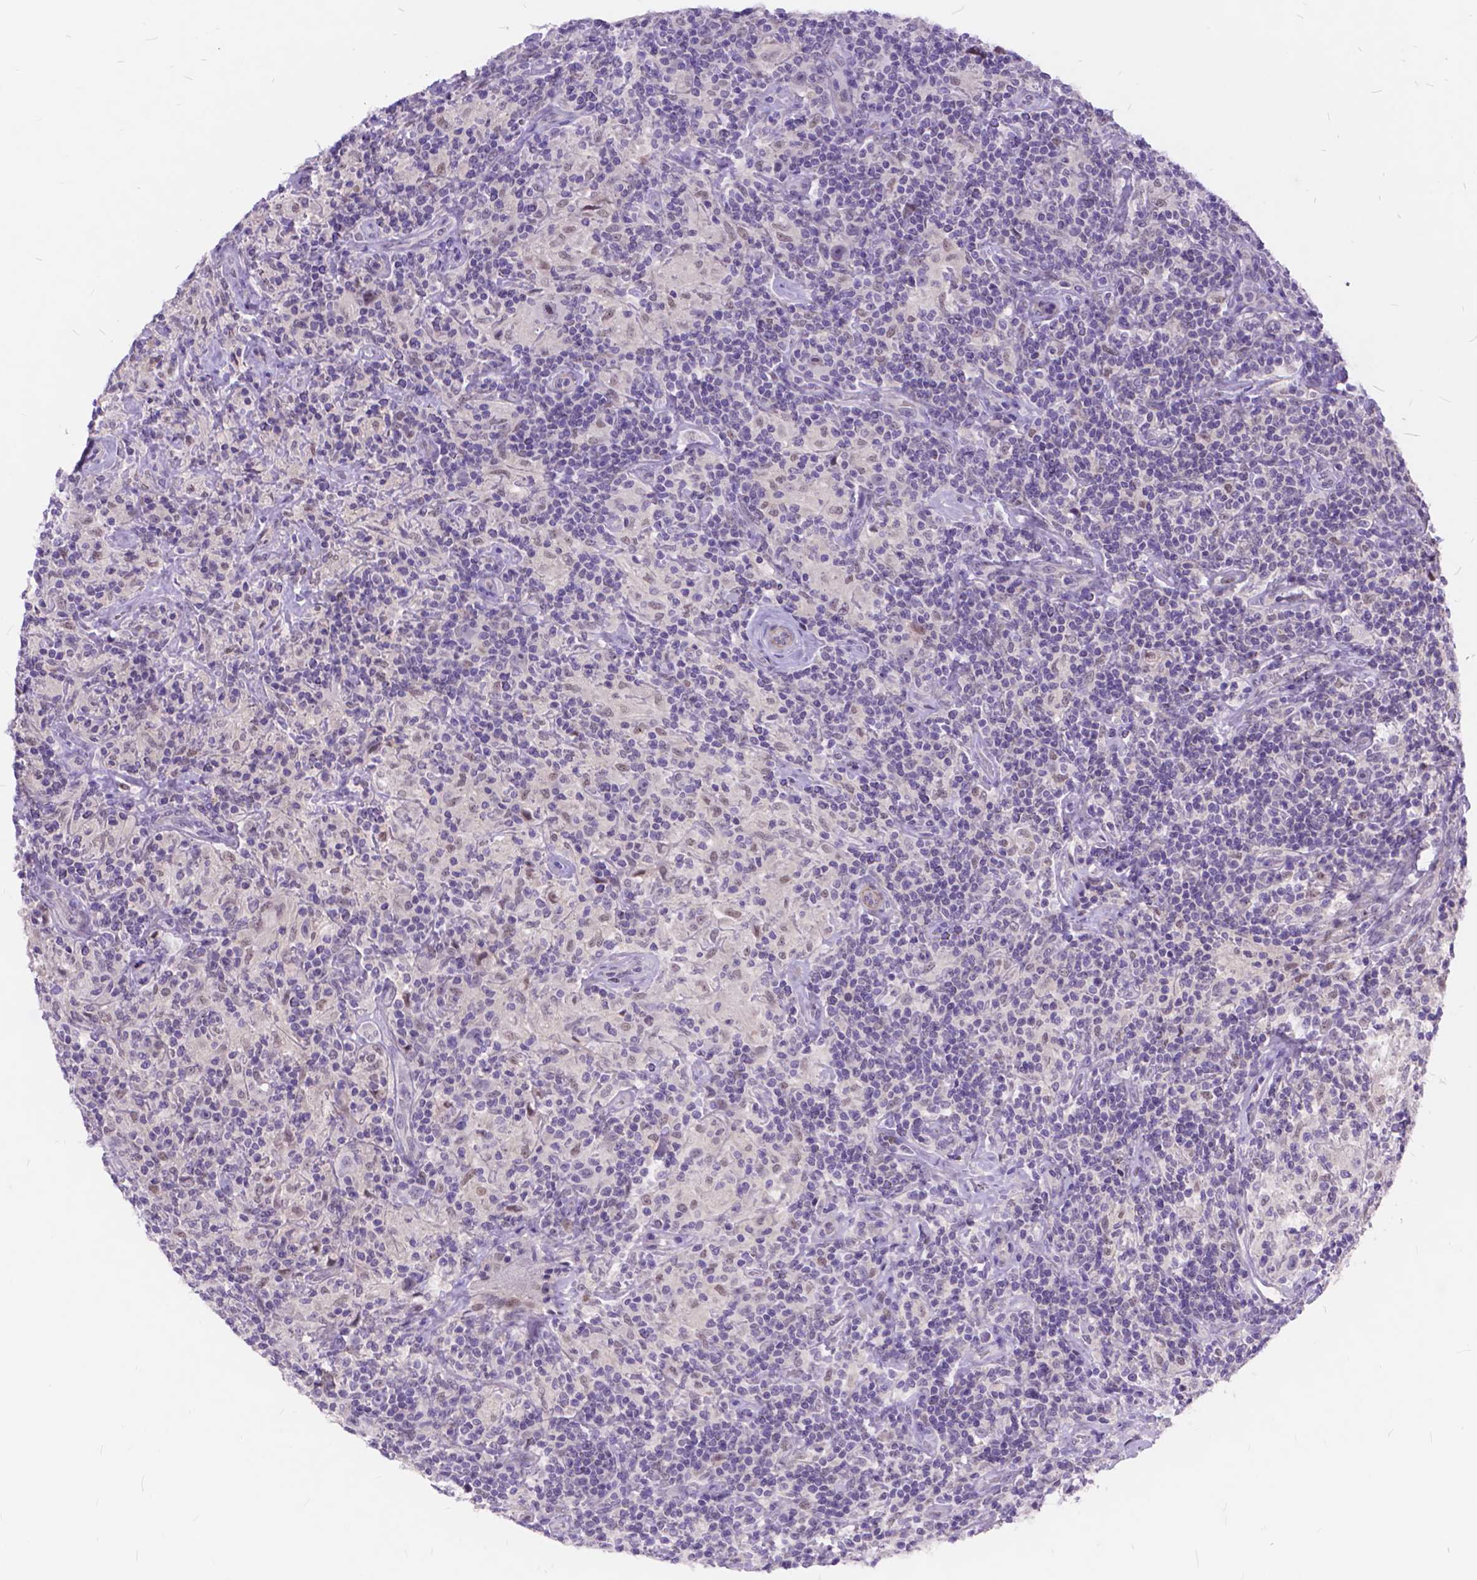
{"staining": {"intensity": "negative", "quantity": "none", "location": "none"}, "tissue": "lymphoma", "cell_type": "Tumor cells", "image_type": "cancer", "snomed": [{"axis": "morphology", "description": "Hodgkin's disease, NOS"}, {"axis": "topography", "description": "Lymph node"}], "caption": "The immunohistochemistry (IHC) micrograph has no significant positivity in tumor cells of lymphoma tissue.", "gene": "MAN2C1", "patient": {"sex": "male", "age": 70}}